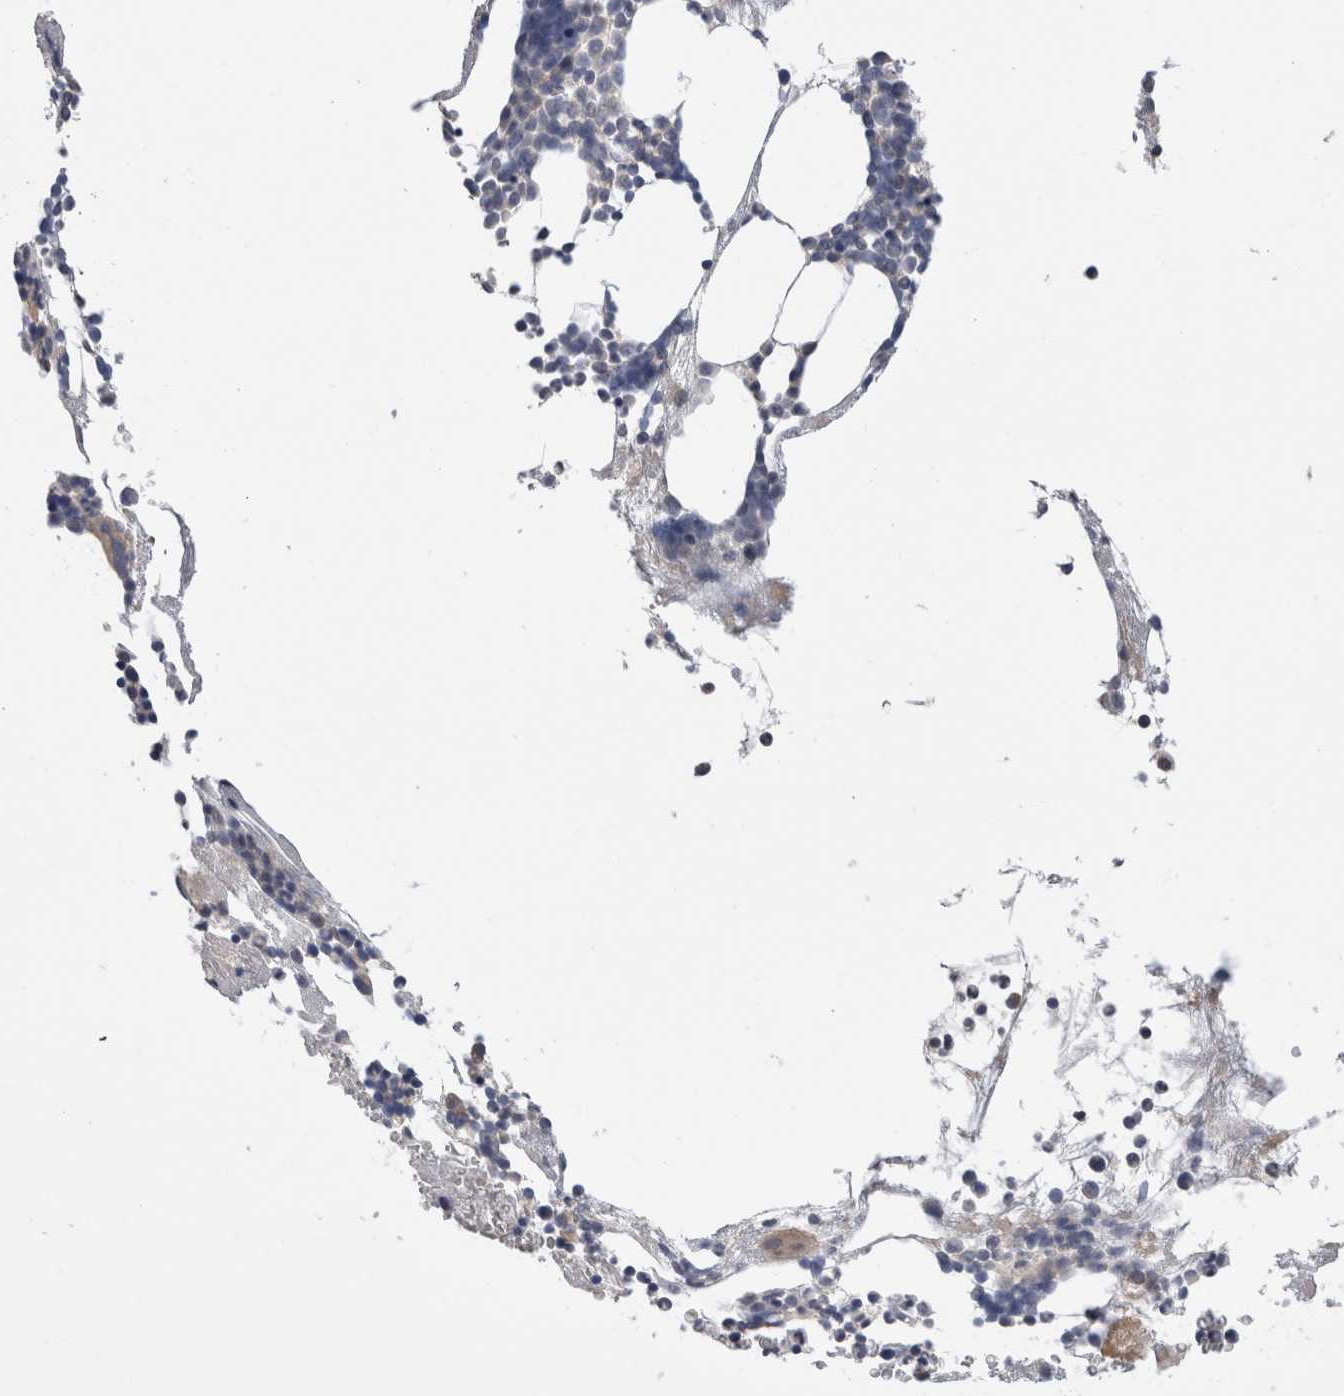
{"staining": {"intensity": "negative", "quantity": "none", "location": "none"}, "tissue": "bone marrow", "cell_type": "Hematopoietic cells", "image_type": "normal", "snomed": [{"axis": "morphology", "description": "Normal tissue, NOS"}, {"axis": "morphology", "description": "Inflammation, NOS"}, {"axis": "topography", "description": "Bone marrow"}], "caption": "DAB immunohistochemical staining of unremarkable bone marrow displays no significant positivity in hematopoietic cells.", "gene": "OTOR", "patient": {"sex": "female", "age": 67}}